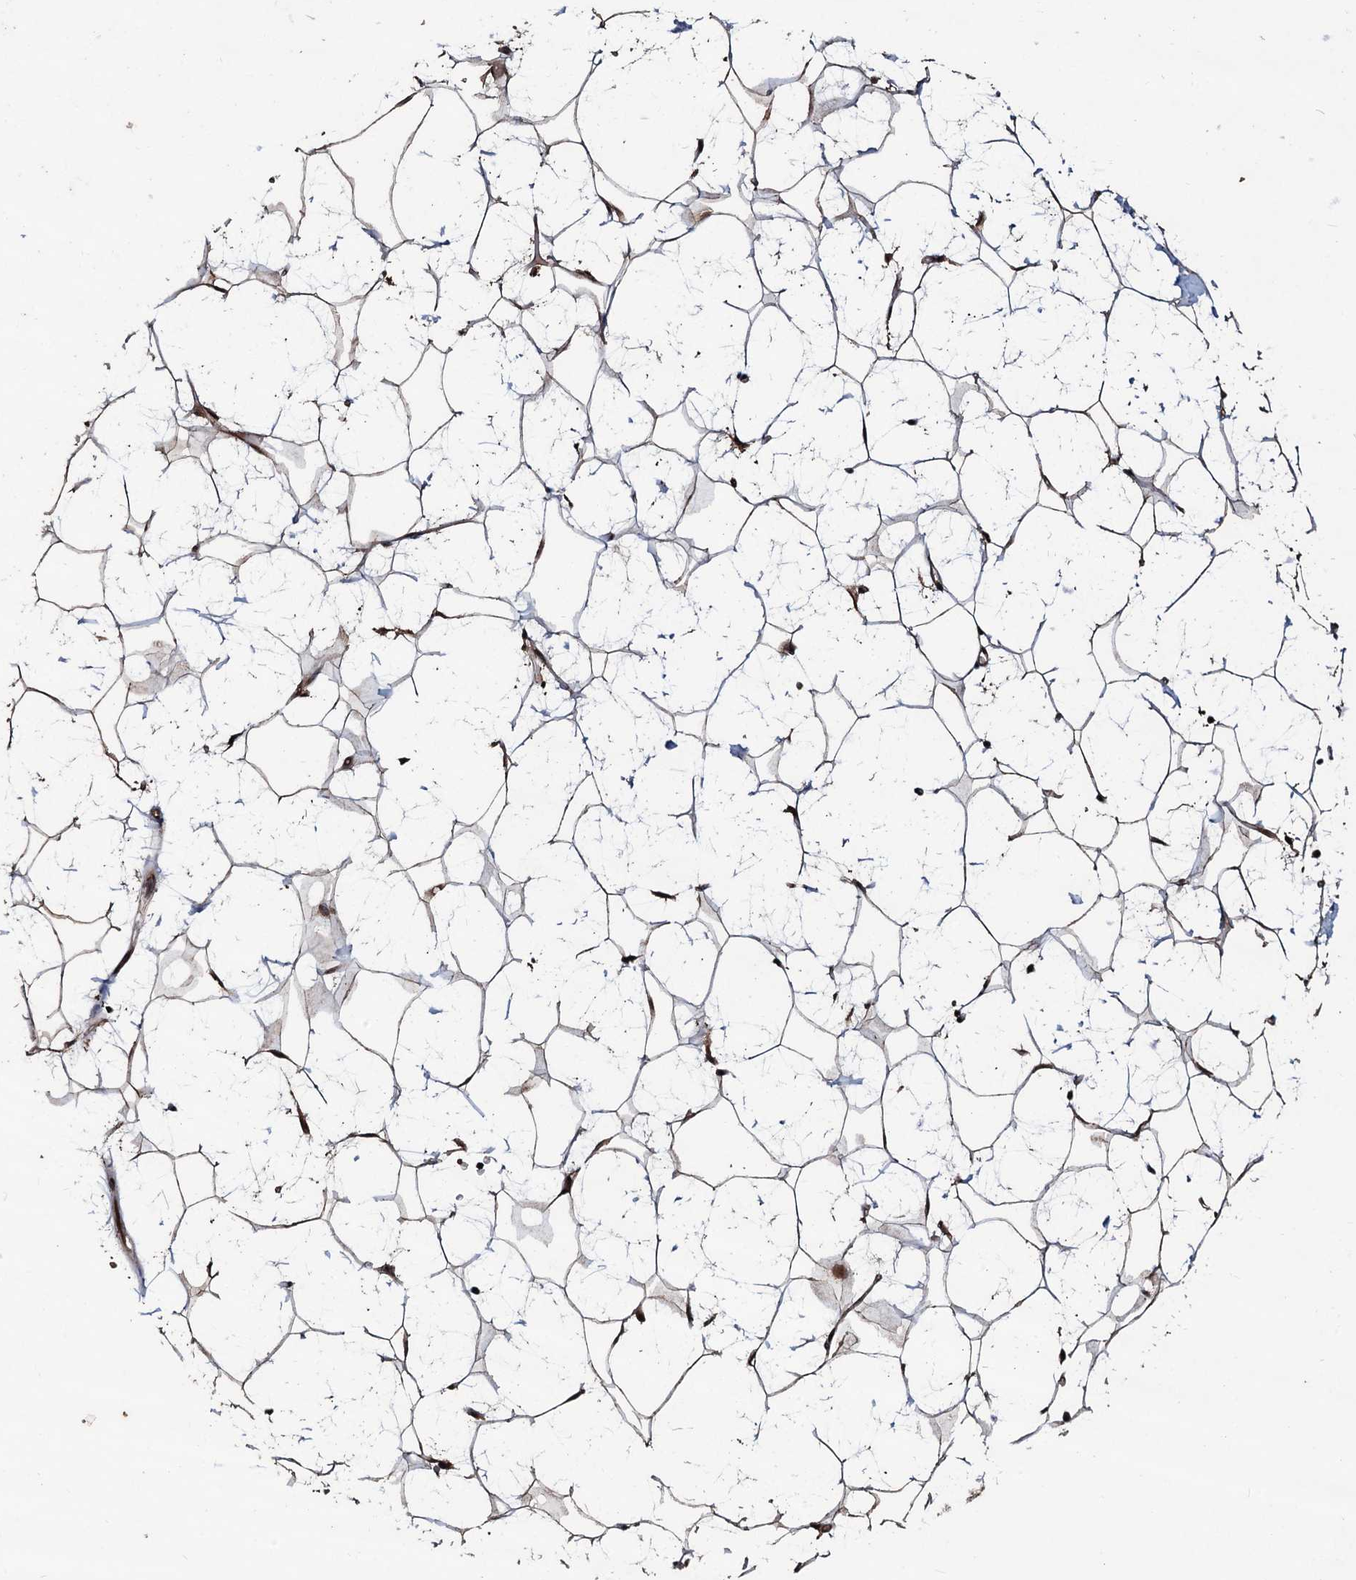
{"staining": {"intensity": "strong", "quantity": ">75%", "location": "cytoplasmic/membranous"}, "tissue": "adipose tissue", "cell_type": "Adipocytes", "image_type": "normal", "snomed": [{"axis": "morphology", "description": "Normal tissue, NOS"}, {"axis": "topography", "description": "Breast"}], "caption": "Protein staining by immunohistochemistry reveals strong cytoplasmic/membranous staining in about >75% of adipocytes in benign adipose tissue.", "gene": "SUPT7L", "patient": {"sex": "female", "age": 26}}